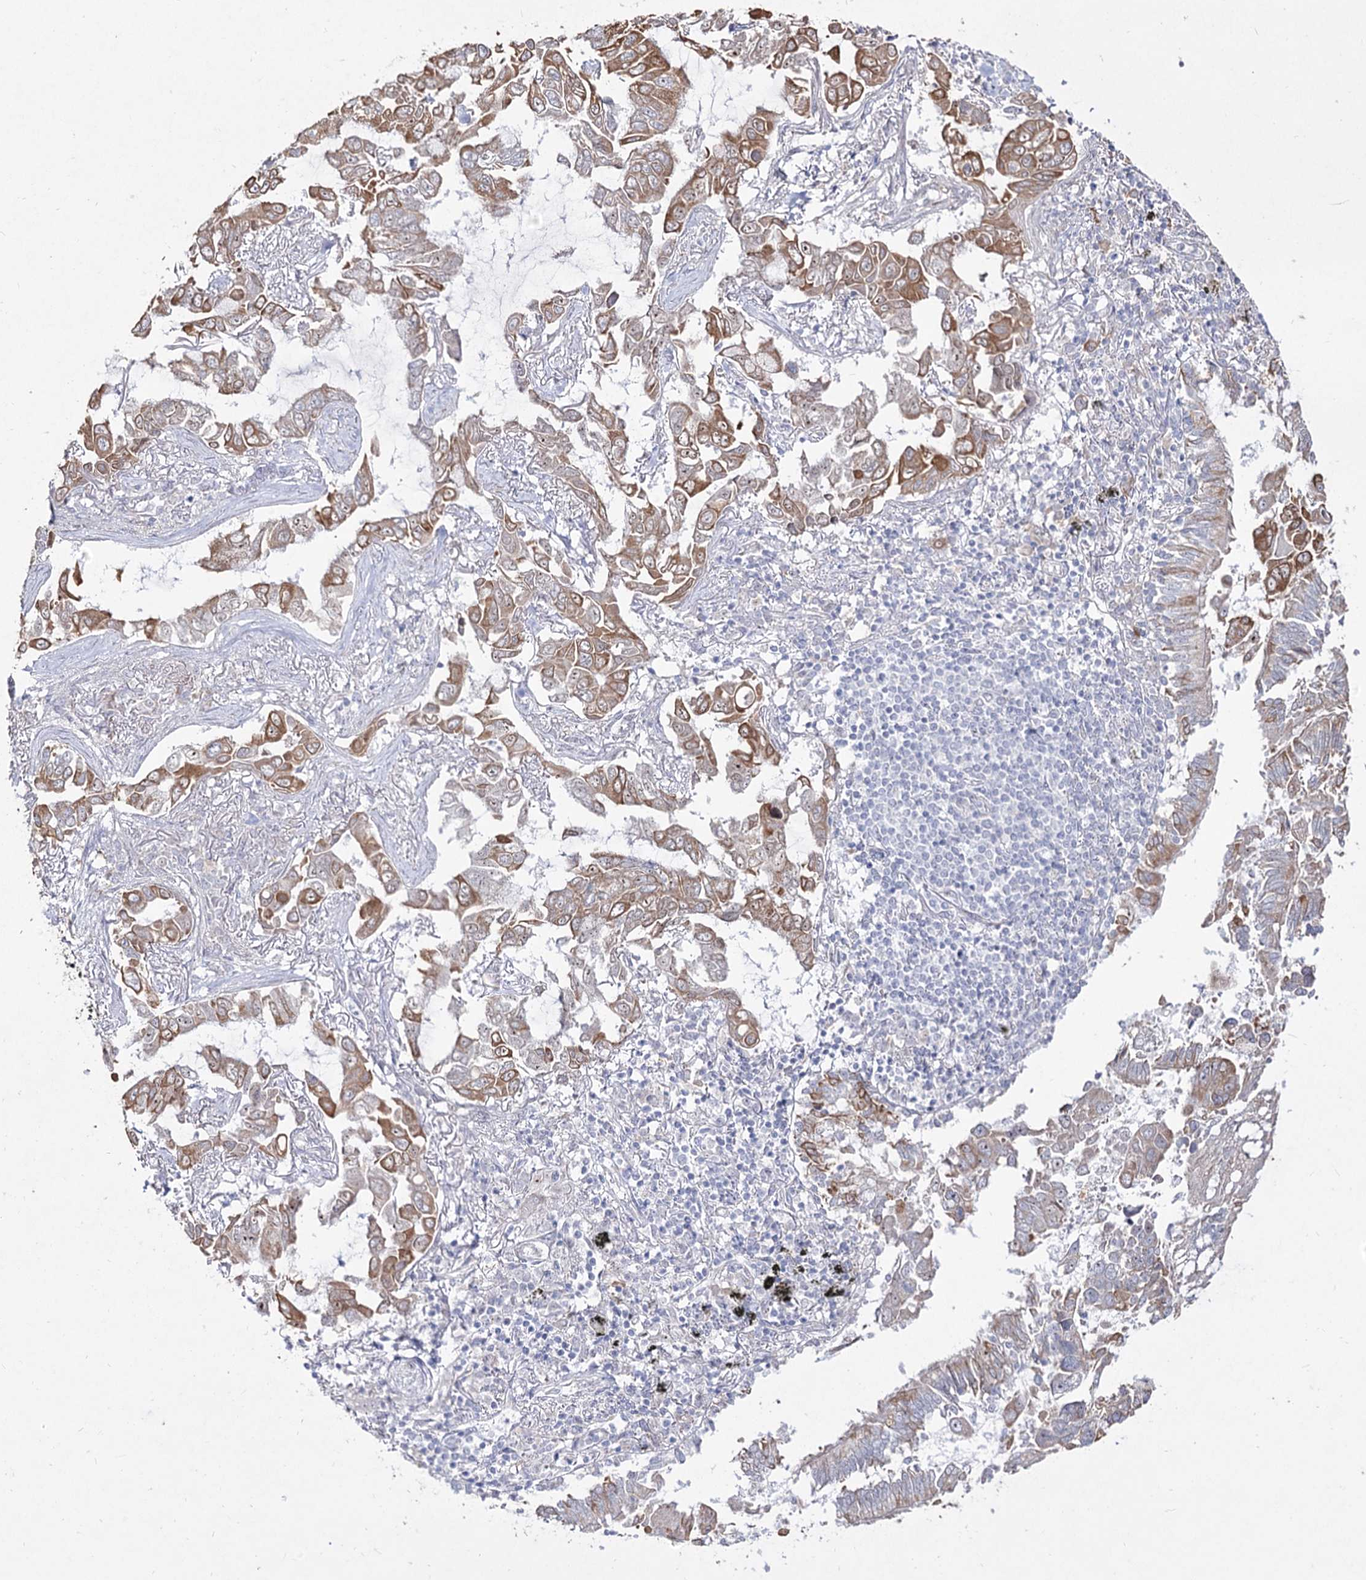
{"staining": {"intensity": "moderate", "quantity": ">75%", "location": "cytoplasmic/membranous"}, "tissue": "lung cancer", "cell_type": "Tumor cells", "image_type": "cancer", "snomed": [{"axis": "morphology", "description": "Adenocarcinoma, NOS"}, {"axis": "topography", "description": "Lung"}], "caption": "Immunohistochemistry histopathology image of neoplastic tissue: human adenocarcinoma (lung) stained using IHC reveals medium levels of moderate protein expression localized specifically in the cytoplasmic/membranous of tumor cells, appearing as a cytoplasmic/membranous brown color.", "gene": "DDX50", "patient": {"sex": "male", "age": 64}}